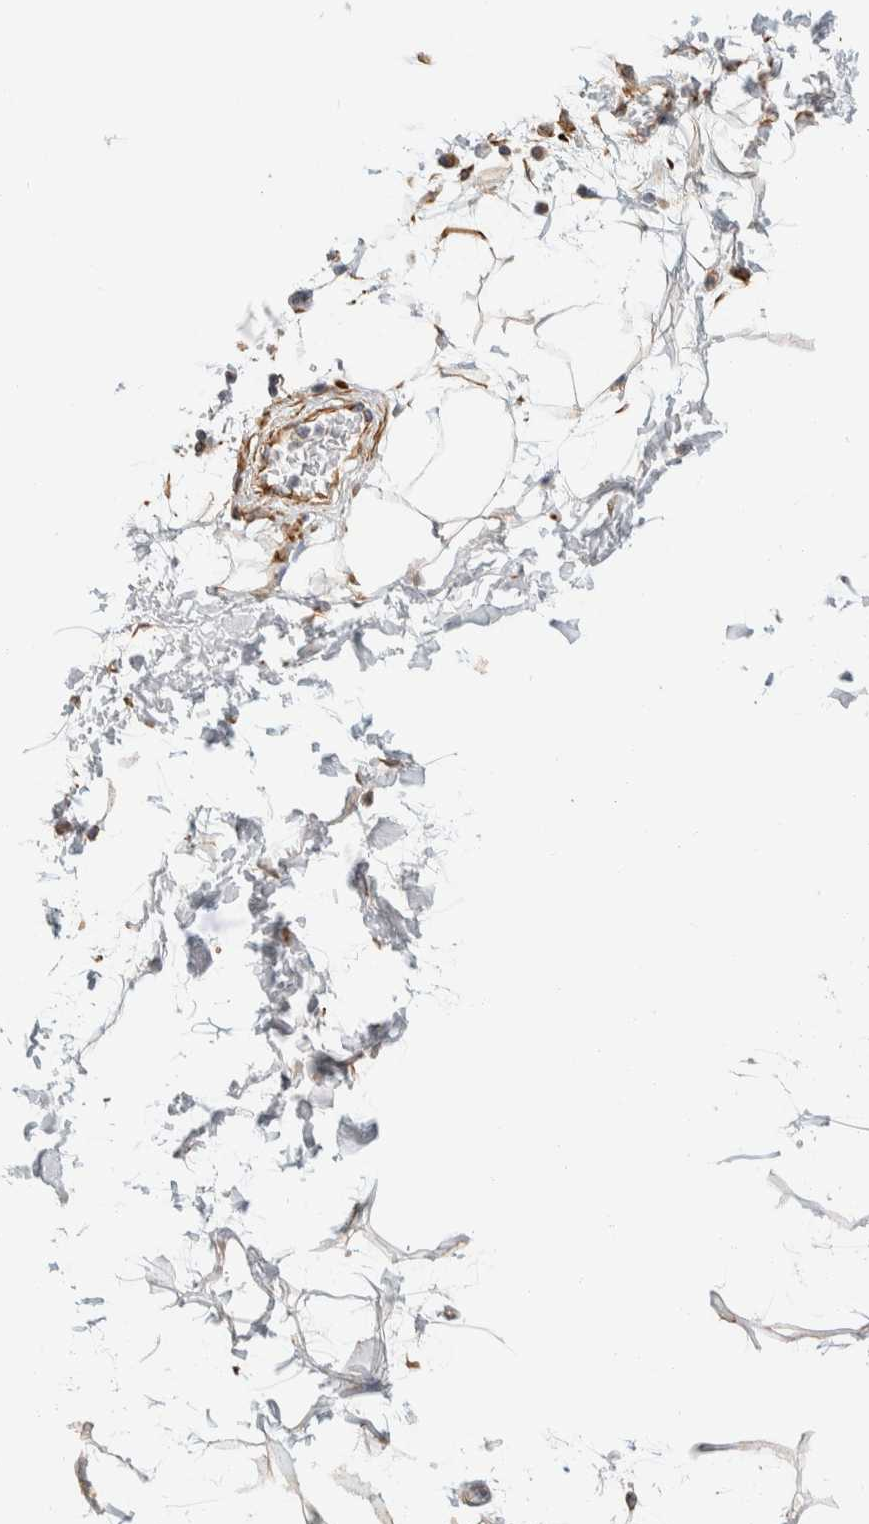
{"staining": {"intensity": "negative", "quantity": "none", "location": "none"}, "tissue": "adipose tissue", "cell_type": "Adipocytes", "image_type": "normal", "snomed": [{"axis": "morphology", "description": "Normal tissue, NOS"}, {"axis": "topography", "description": "Soft tissue"}], "caption": "Immunohistochemistry image of benign adipose tissue: human adipose tissue stained with DAB (3,3'-diaminobenzidine) shows no significant protein positivity in adipocytes.", "gene": "CDR2", "patient": {"sex": "male", "age": 72}}